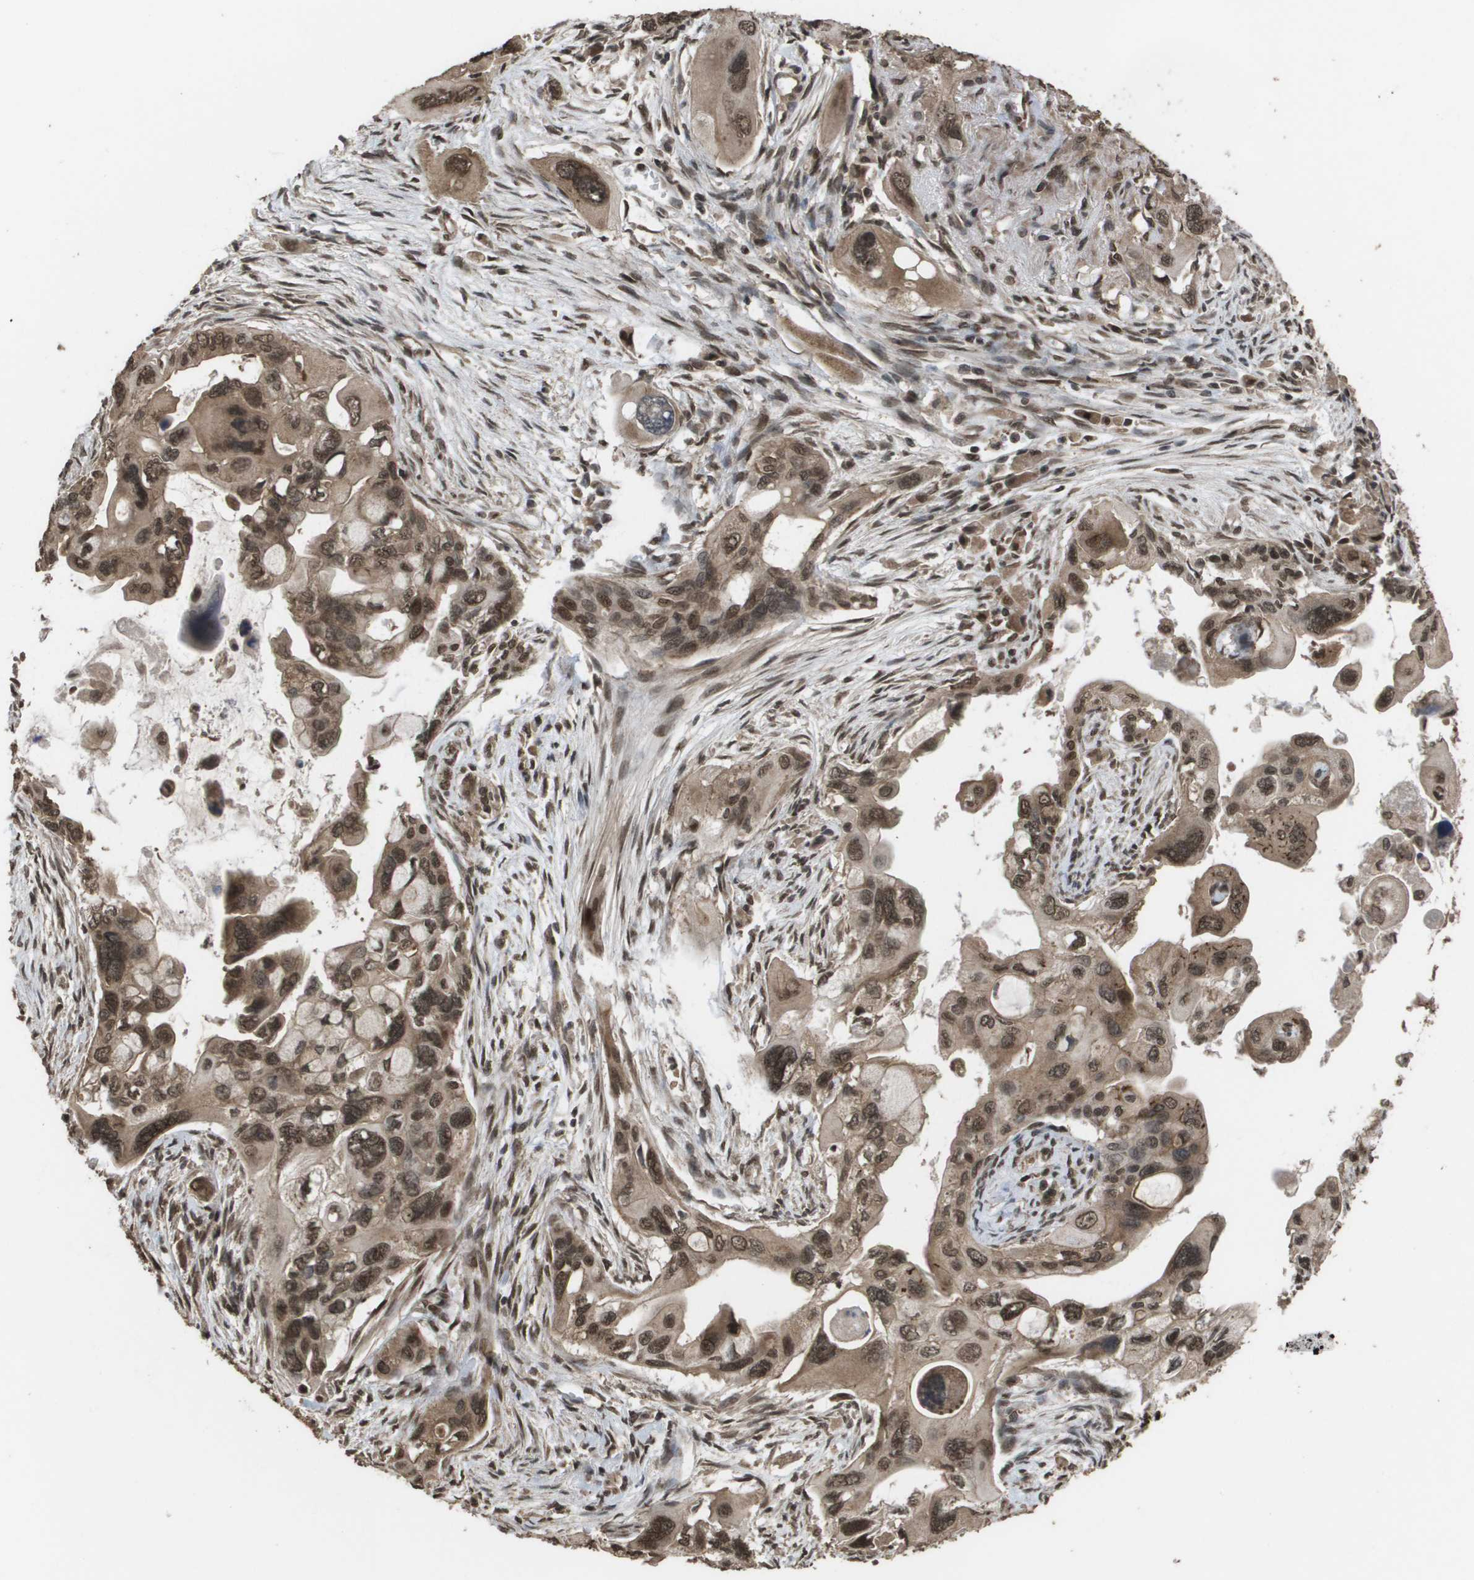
{"staining": {"intensity": "strong", "quantity": ">75%", "location": "cytoplasmic/membranous,nuclear"}, "tissue": "pancreatic cancer", "cell_type": "Tumor cells", "image_type": "cancer", "snomed": [{"axis": "morphology", "description": "Adenocarcinoma, NOS"}, {"axis": "topography", "description": "Pancreas"}], "caption": "Immunohistochemical staining of human pancreatic cancer (adenocarcinoma) shows high levels of strong cytoplasmic/membranous and nuclear protein positivity in about >75% of tumor cells. The protein is stained brown, and the nuclei are stained in blue (DAB (3,3'-diaminobenzidine) IHC with brightfield microscopy, high magnification).", "gene": "AXIN2", "patient": {"sex": "male", "age": 73}}